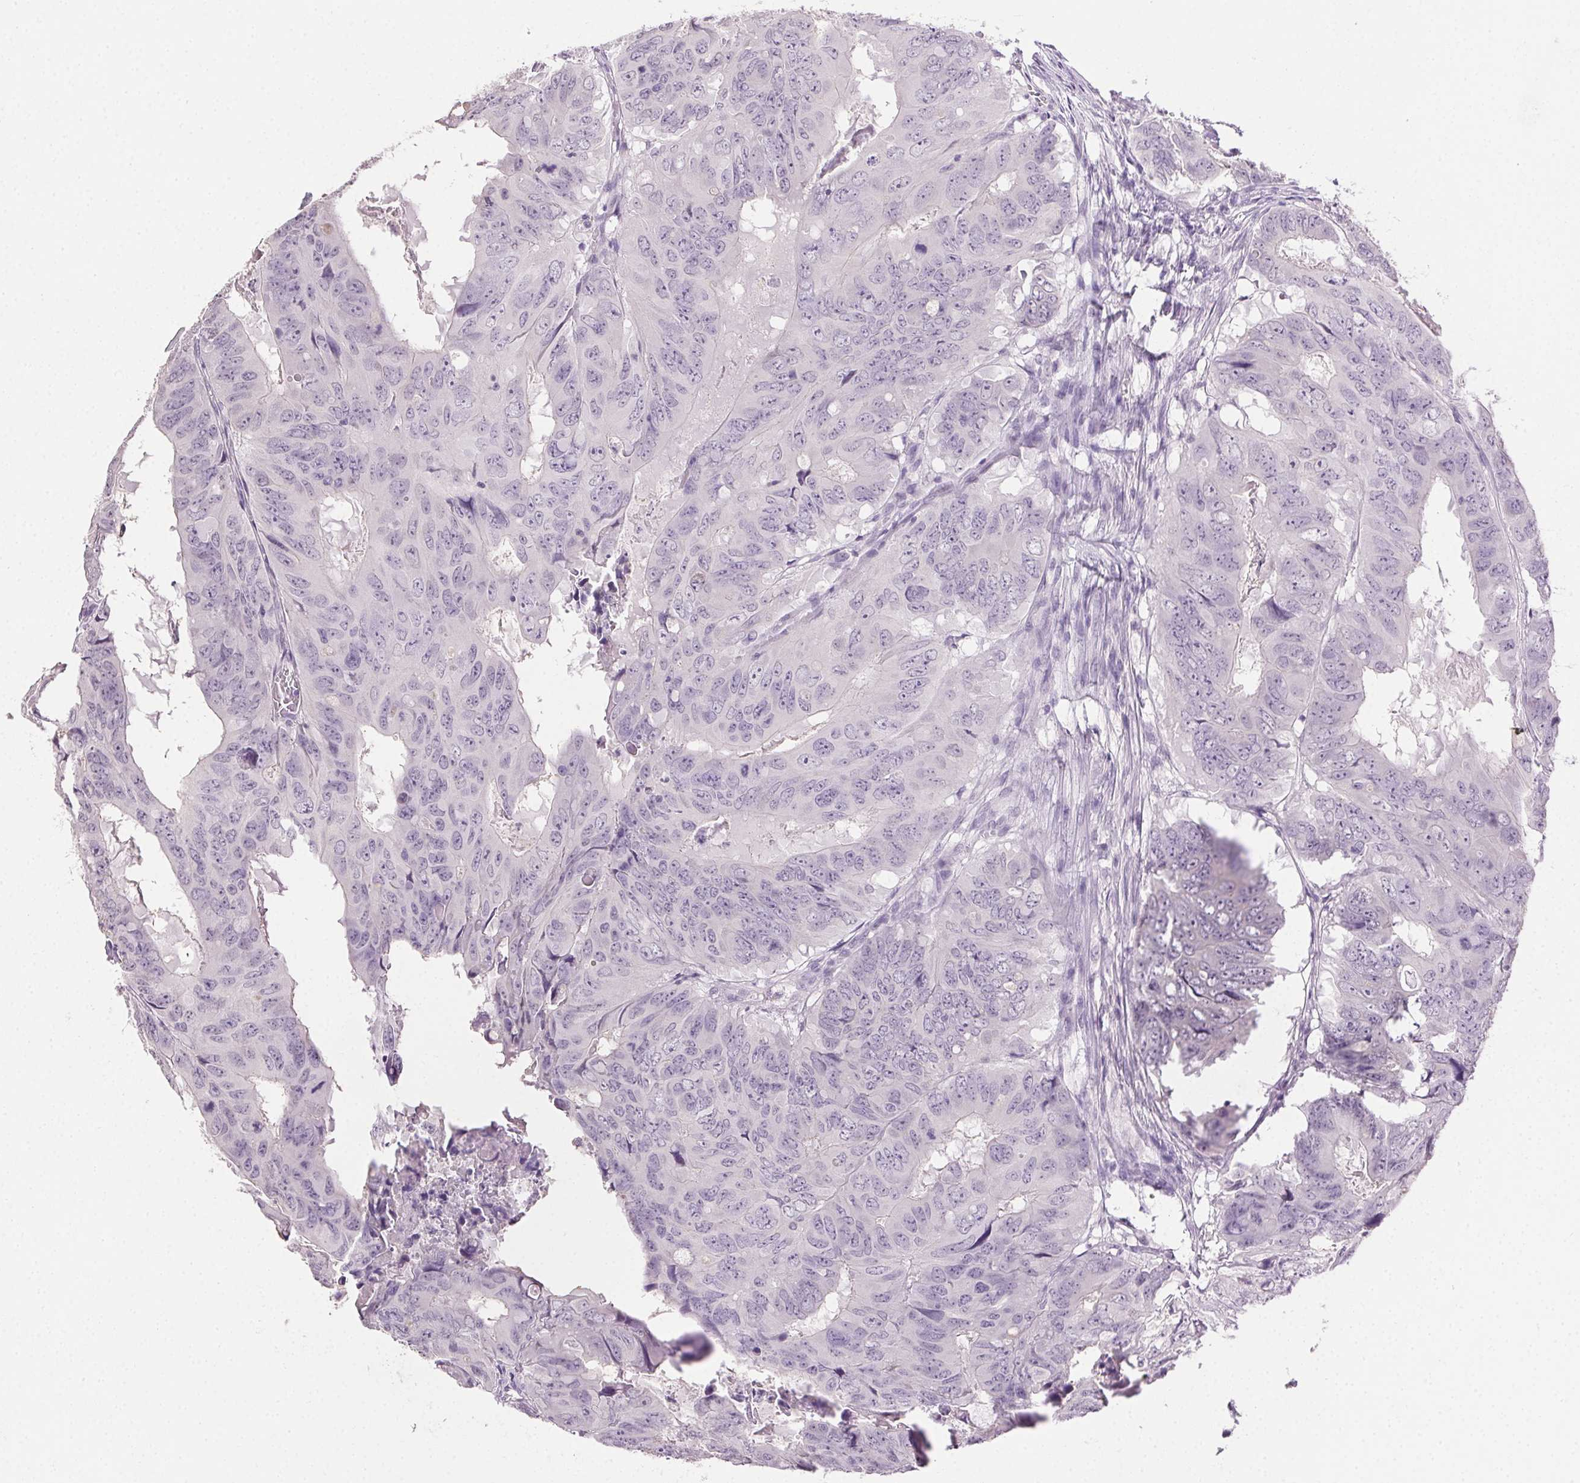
{"staining": {"intensity": "negative", "quantity": "none", "location": "none"}, "tissue": "colorectal cancer", "cell_type": "Tumor cells", "image_type": "cancer", "snomed": [{"axis": "morphology", "description": "Adenocarcinoma, NOS"}, {"axis": "topography", "description": "Colon"}], "caption": "Immunohistochemistry (IHC) photomicrograph of human colorectal cancer (adenocarcinoma) stained for a protein (brown), which exhibits no expression in tumor cells. (DAB (3,3'-diaminobenzidine) immunohistochemistry (IHC), high magnification).", "gene": "CLDN10", "patient": {"sex": "male", "age": 79}}